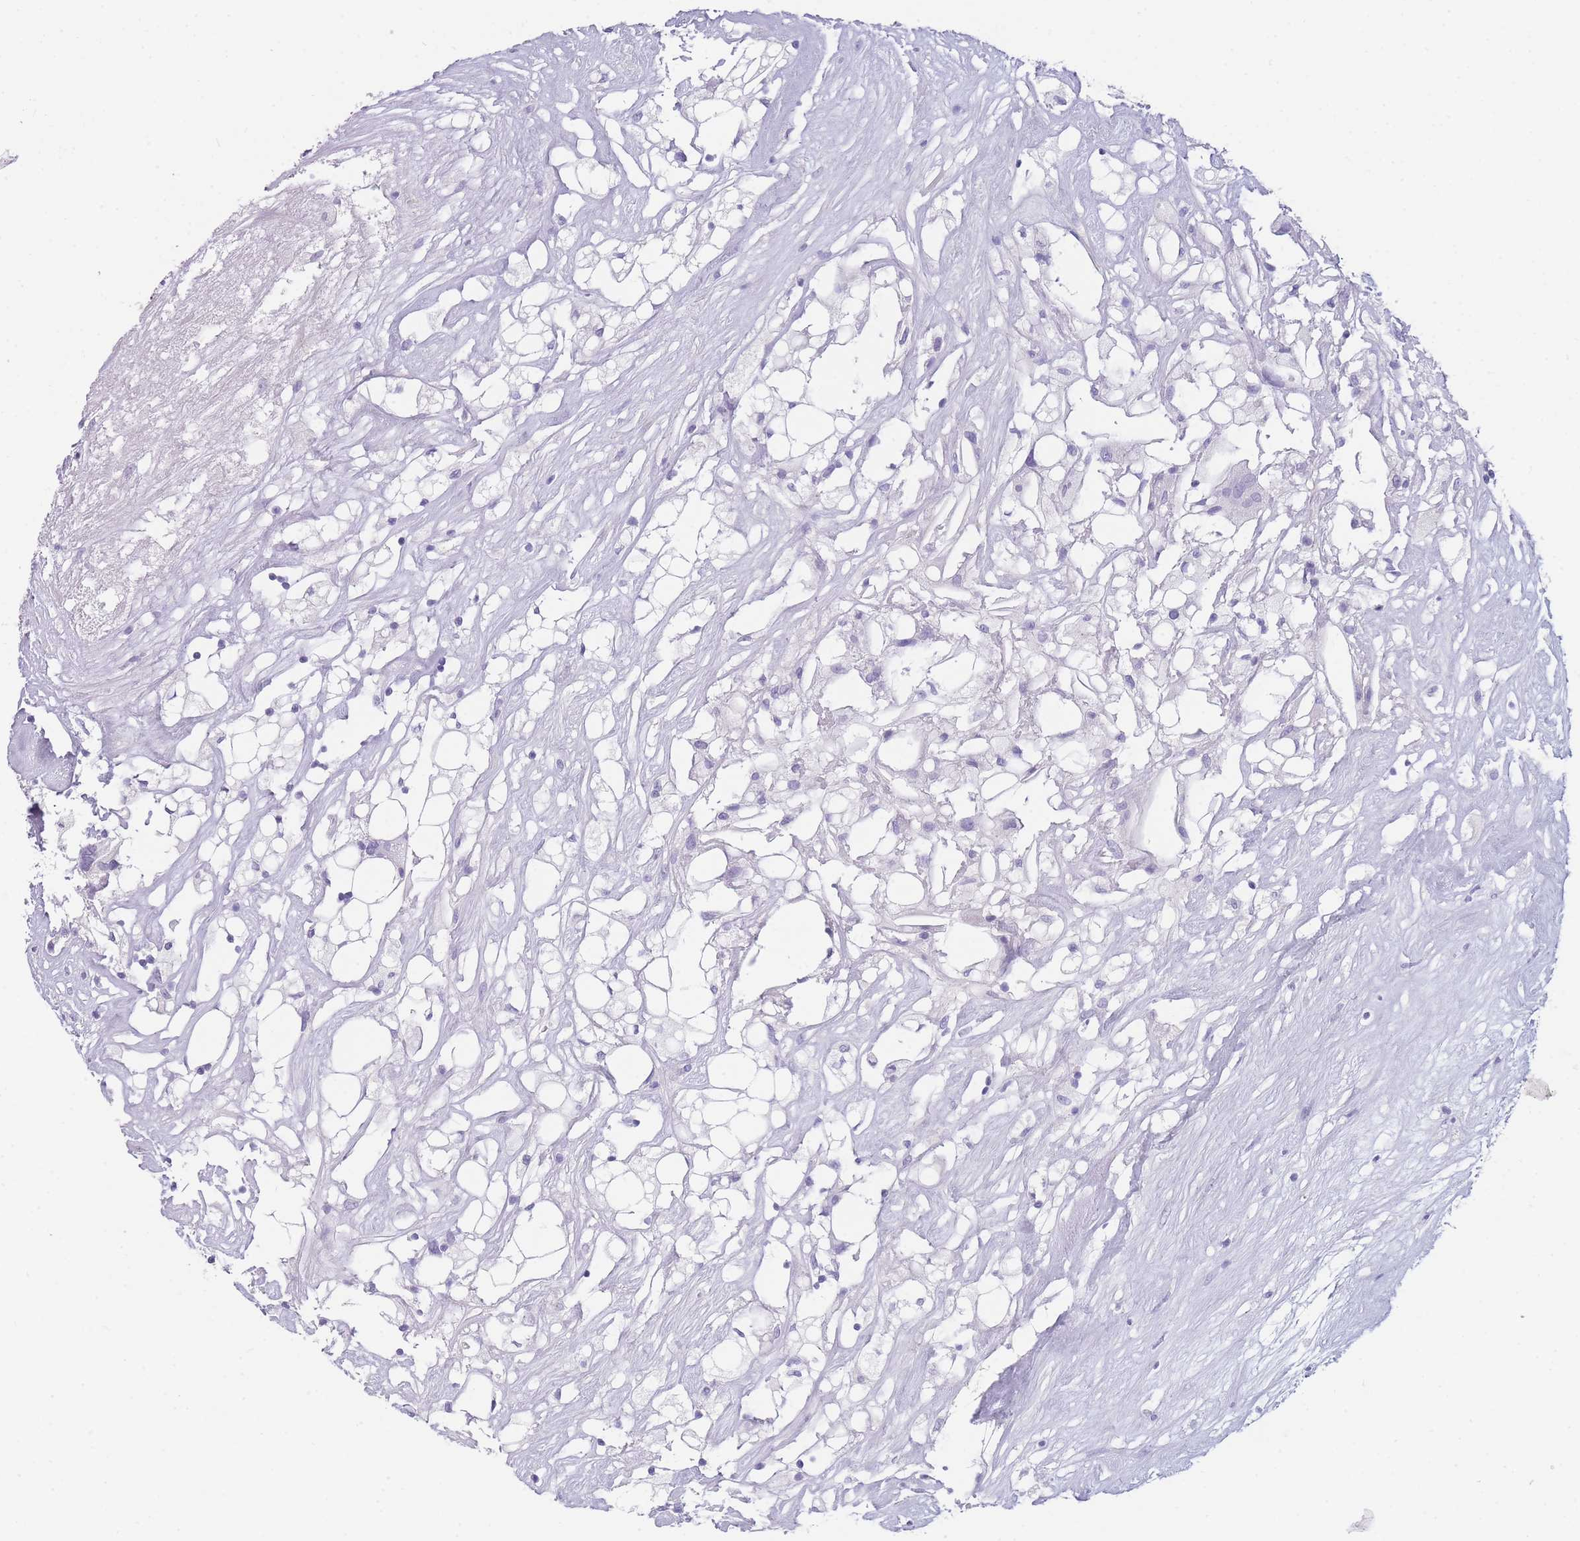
{"staining": {"intensity": "negative", "quantity": "none", "location": "none"}, "tissue": "renal cancer", "cell_type": "Tumor cells", "image_type": "cancer", "snomed": [{"axis": "morphology", "description": "Adenocarcinoma, NOS"}, {"axis": "topography", "description": "Kidney"}], "caption": "Photomicrograph shows no significant protein staining in tumor cells of adenocarcinoma (renal).", "gene": "ZNF627", "patient": {"sex": "male", "age": 59}}